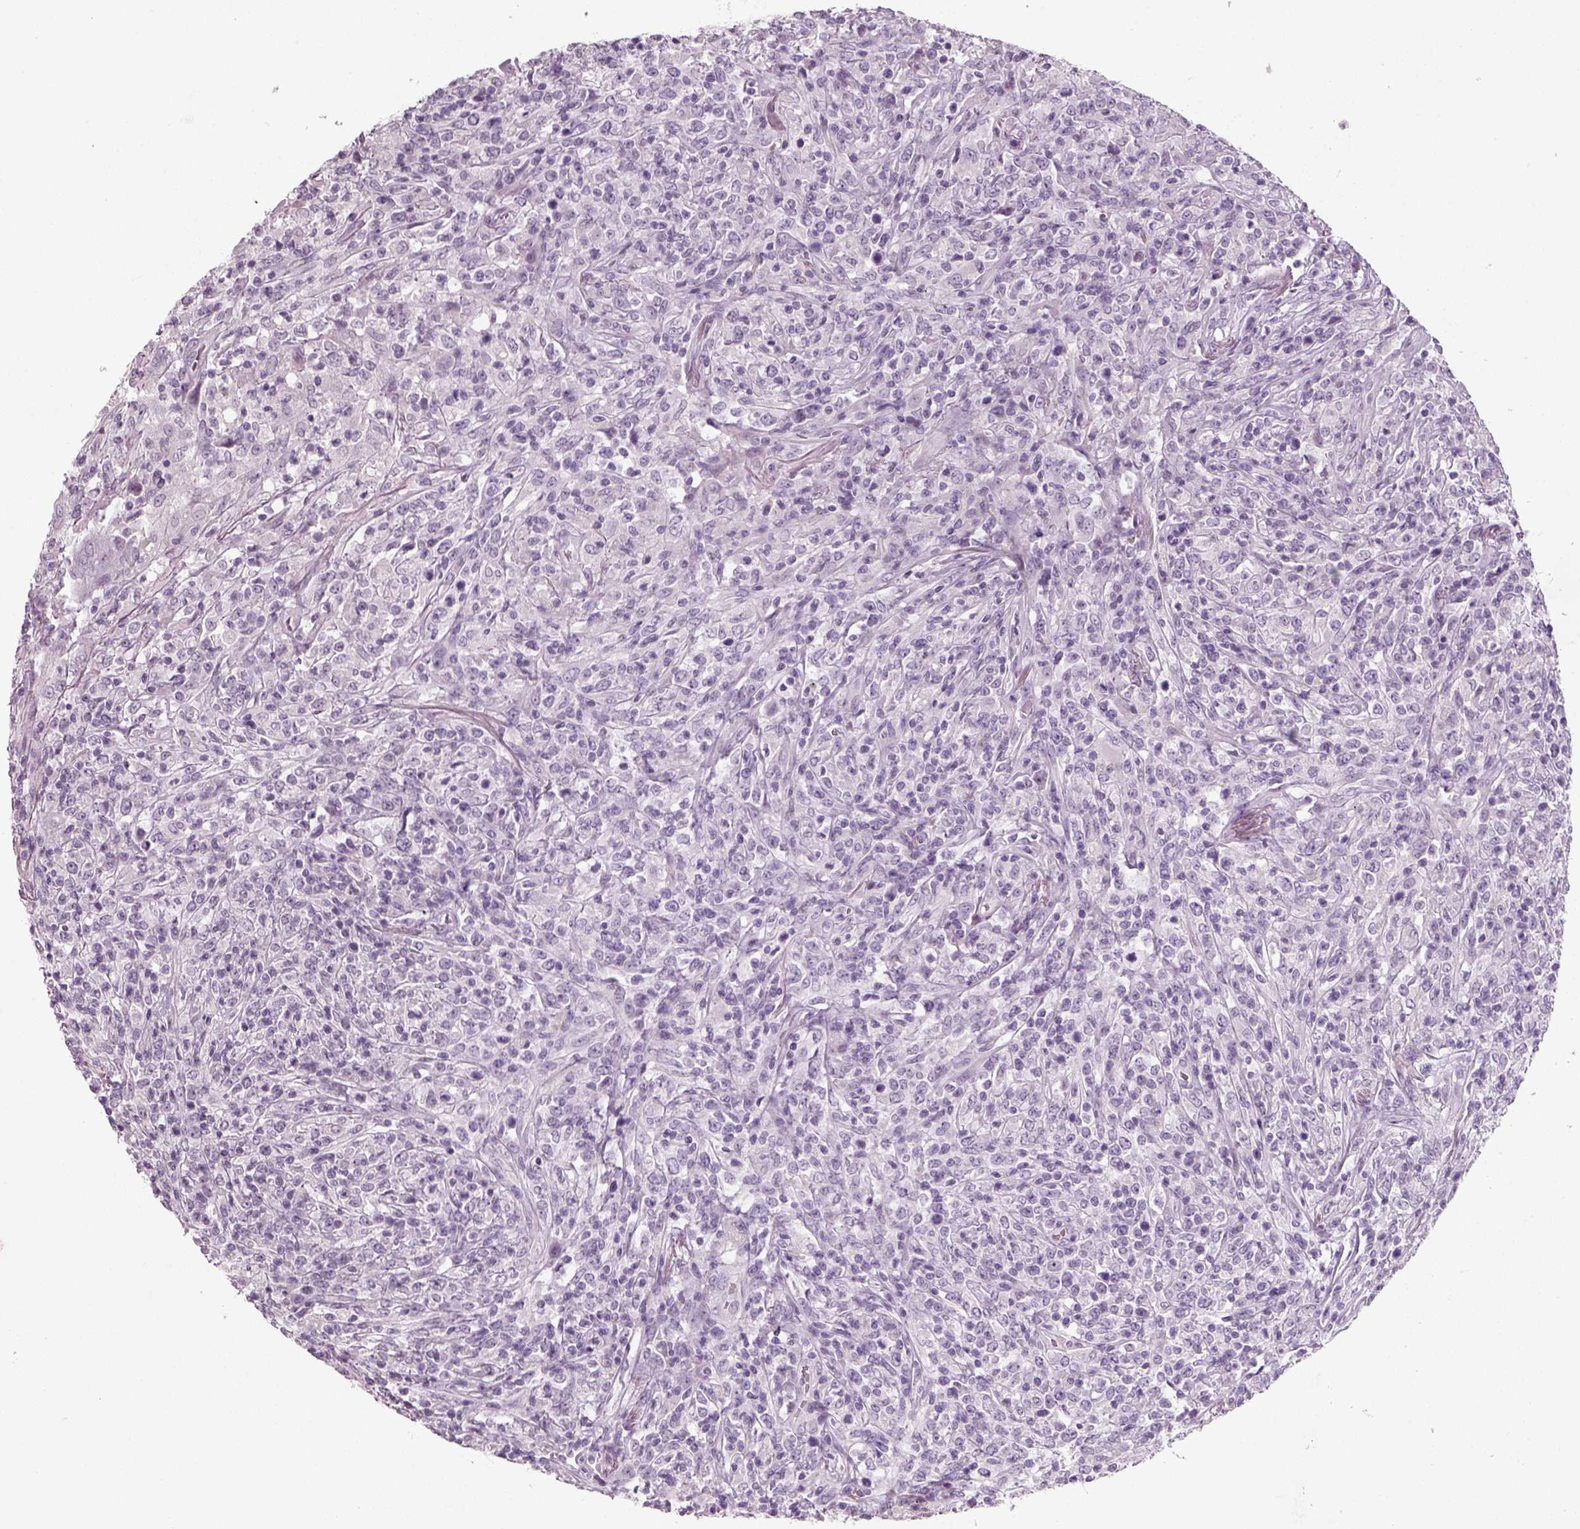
{"staining": {"intensity": "negative", "quantity": "none", "location": "none"}, "tissue": "lymphoma", "cell_type": "Tumor cells", "image_type": "cancer", "snomed": [{"axis": "morphology", "description": "Malignant lymphoma, non-Hodgkin's type, High grade"}, {"axis": "topography", "description": "Lung"}], "caption": "Lymphoma was stained to show a protein in brown. There is no significant staining in tumor cells.", "gene": "SLC6A2", "patient": {"sex": "male", "age": 79}}